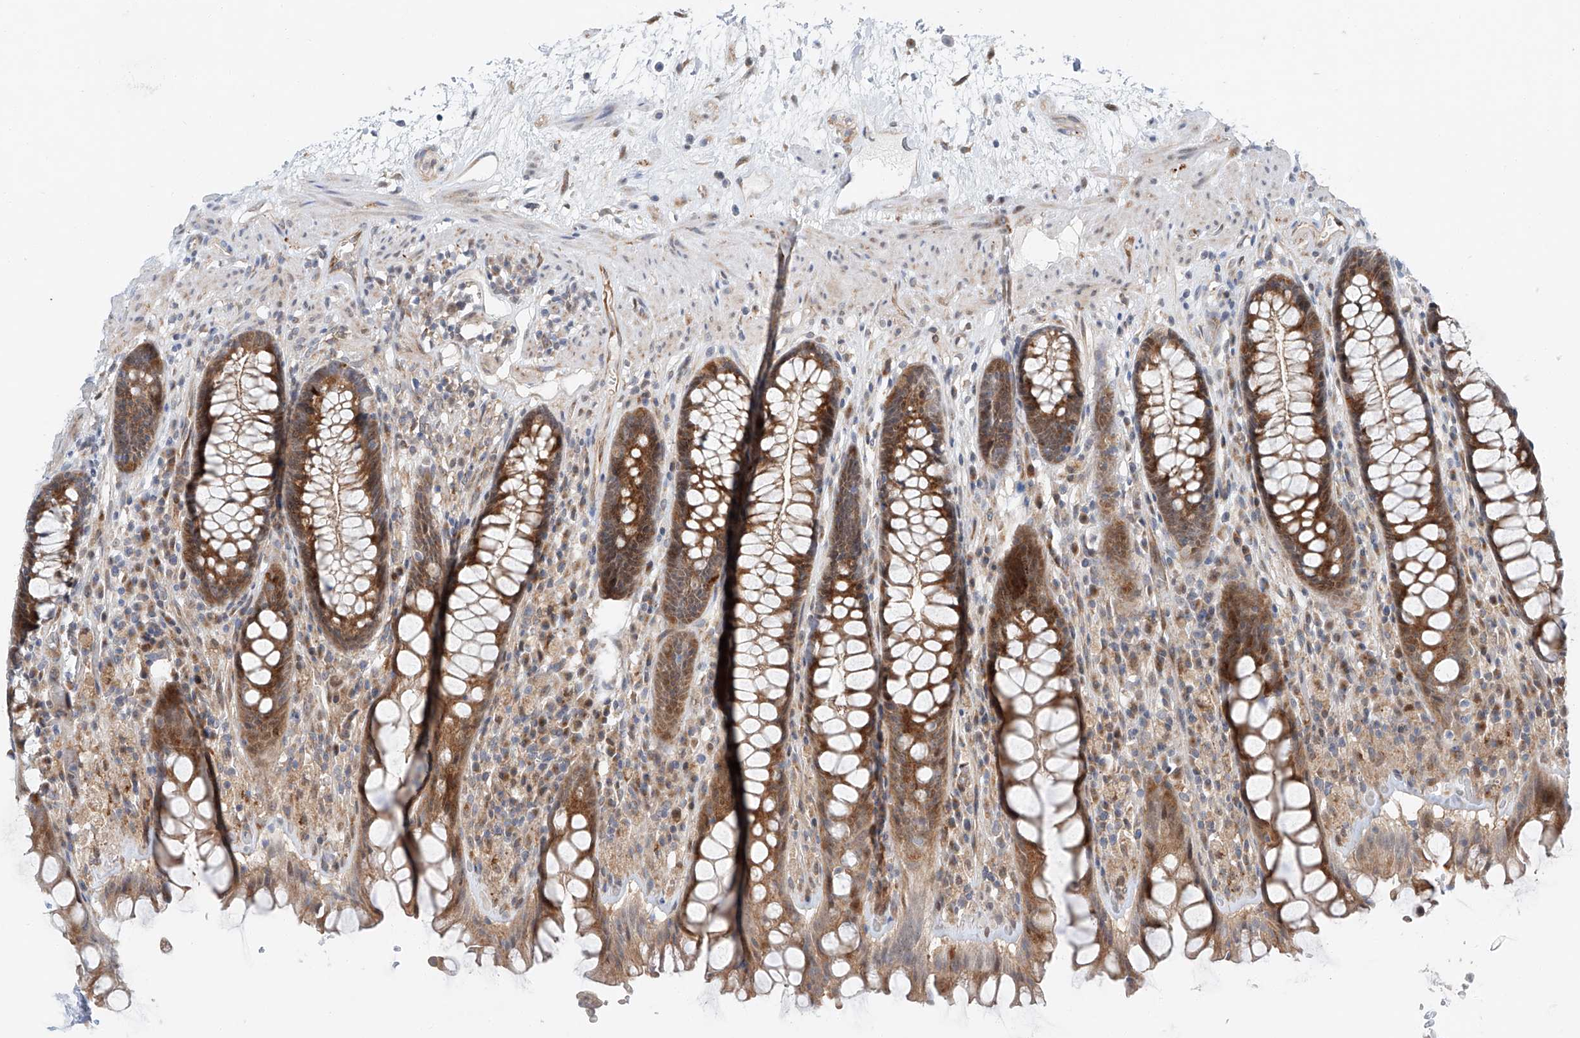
{"staining": {"intensity": "moderate", "quantity": ">75%", "location": "cytoplasmic/membranous"}, "tissue": "rectum", "cell_type": "Glandular cells", "image_type": "normal", "snomed": [{"axis": "morphology", "description": "Normal tissue, NOS"}, {"axis": "topography", "description": "Rectum"}], "caption": "Brown immunohistochemical staining in benign human rectum displays moderate cytoplasmic/membranous staining in about >75% of glandular cells. (Stains: DAB (3,3'-diaminobenzidine) in brown, nuclei in blue, Microscopy: brightfield microscopy at high magnification).", "gene": "CLDND1", "patient": {"sex": "male", "age": 64}}